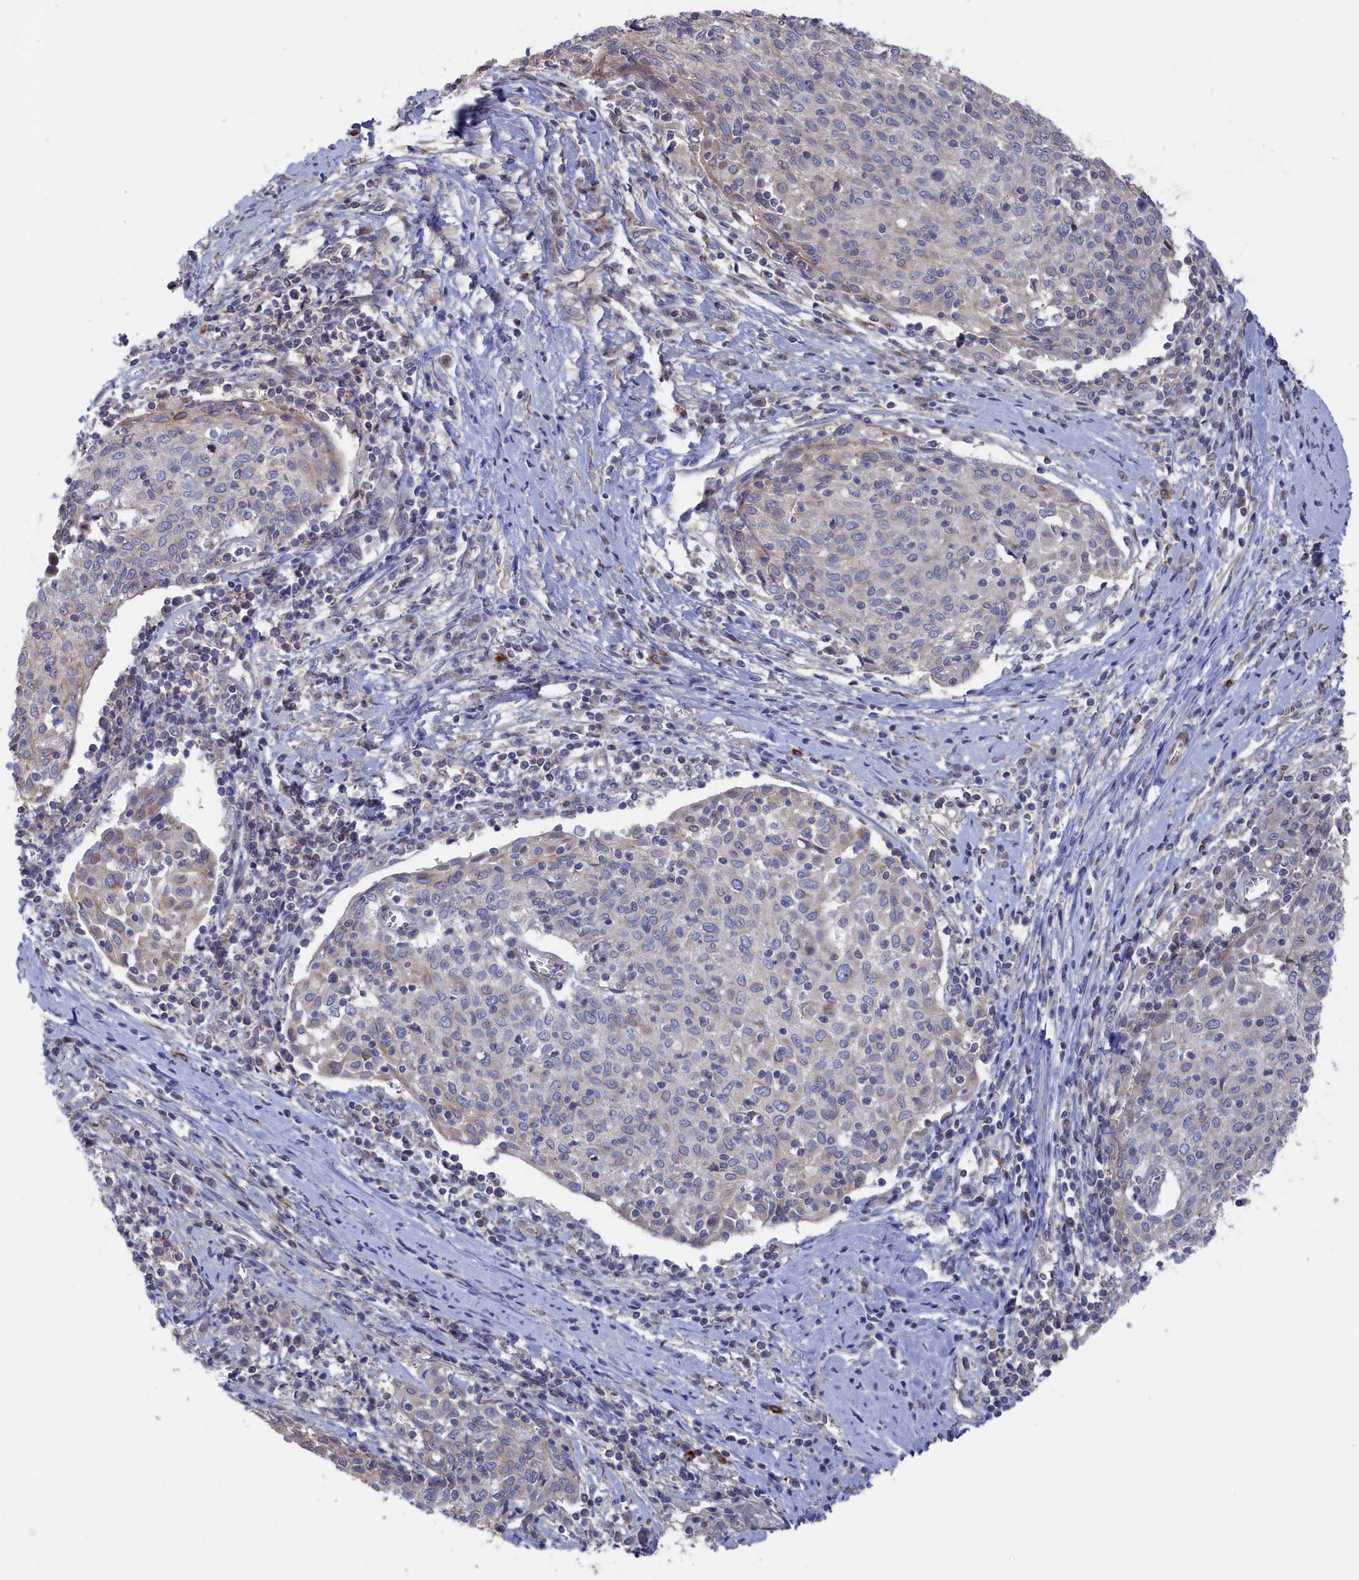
{"staining": {"intensity": "negative", "quantity": "none", "location": "none"}, "tissue": "cervical cancer", "cell_type": "Tumor cells", "image_type": "cancer", "snomed": [{"axis": "morphology", "description": "Squamous cell carcinoma, NOS"}, {"axis": "topography", "description": "Cervix"}], "caption": "Cervical cancer (squamous cell carcinoma) was stained to show a protein in brown. There is no significant positivity in tumor cells.", "gene": "NUTF2", "patient": {"sex": "female", "age": 52}}